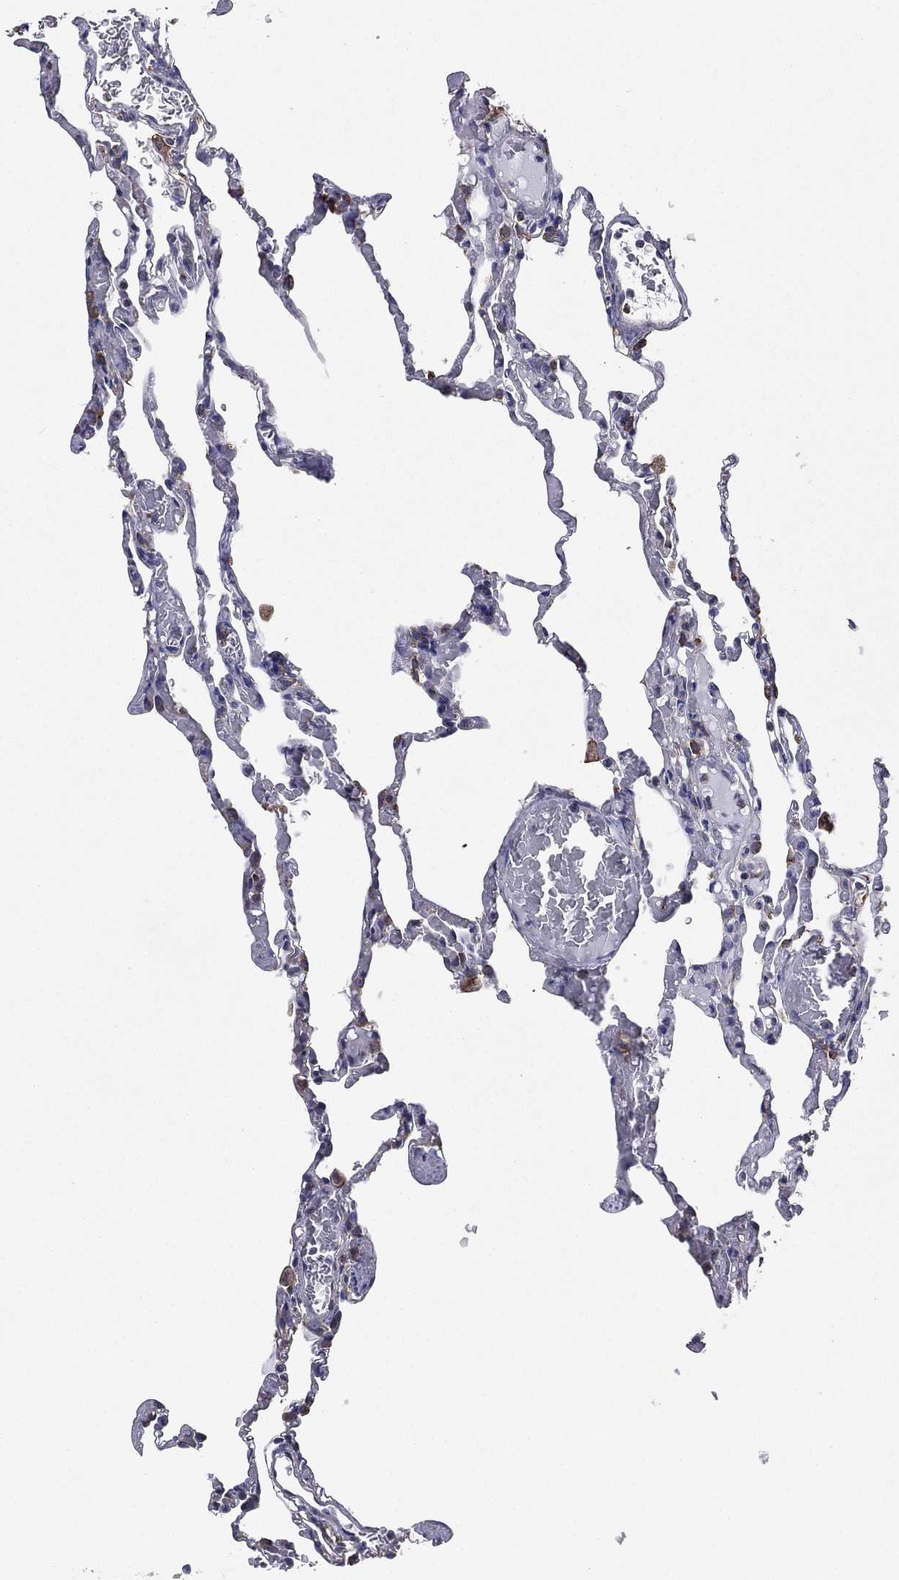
{"staining": {"intensity": "negative", "quantity": "none", "location": "none"}, "tissue": "lung", "cell_type": "Alveolar cells", "image_type": "normal", "snomed": [{"axis": "morphology", "description": "Normal tissue, NOS"}, {"axis": "topography", "description": "Lung"}], "caption": "An immunohistochemistry (IHC) histopathology image of benign lung is shown. There is no staining in alveolar cells of lung.", "gene": "FARSA", "patient": {"sex": "female", "age": 43}}